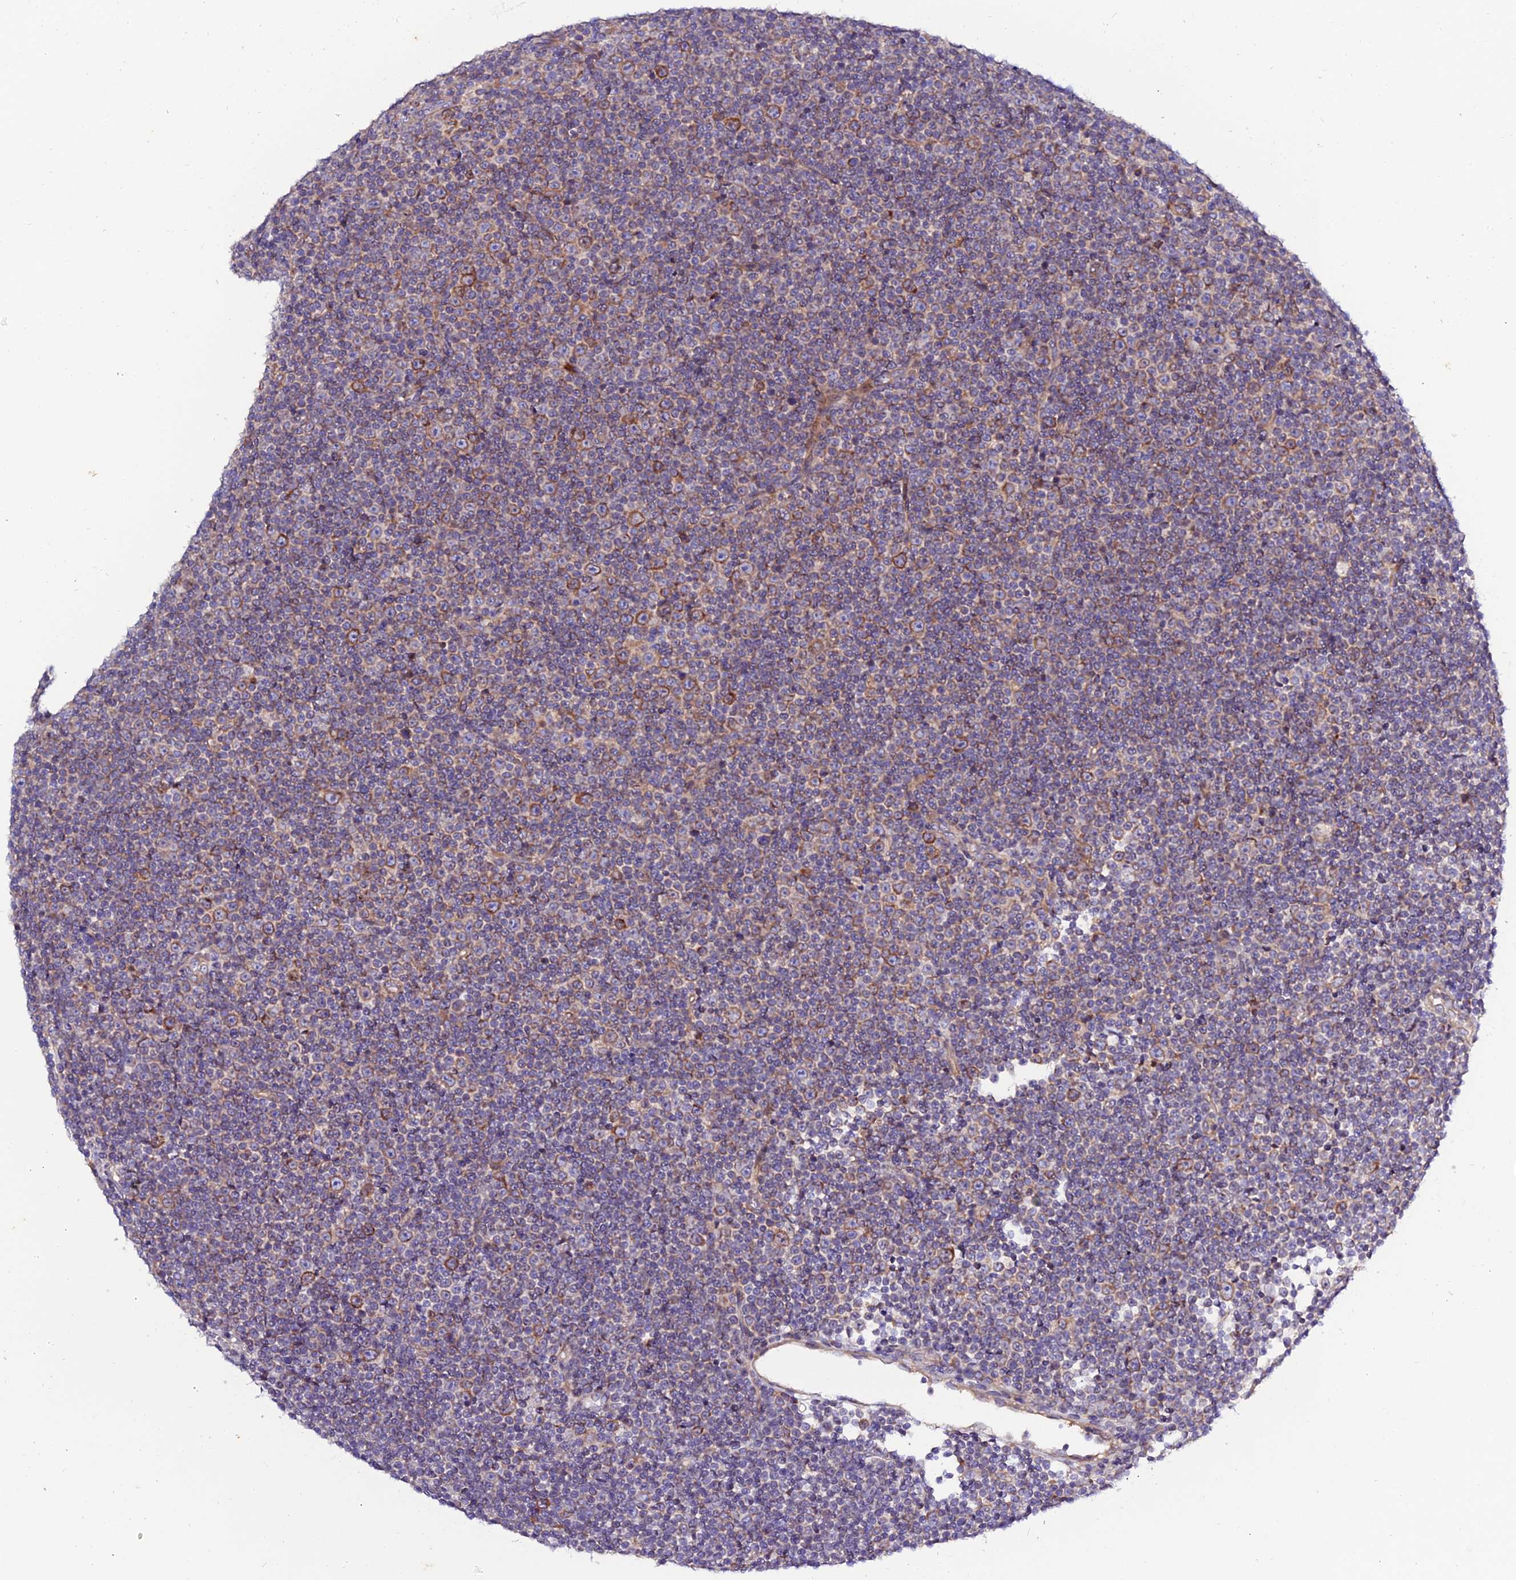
{"staining": {"intensity": "moderate", "quantity": "<25%", "location": "cytoplasmic/membranous"}, "tissue": "lymphoma", "cell_type": "Tumor cells", "image_type": "cancer", "snomed": [{"axis": "morphology", "description": "Malignant lymphoma, non-Hodgkin's type, Low grade"}, {"axis": "topography", "description": "Lymph node"}], "caption": "This photomicrograph displays immunohistochemistry staining of human lymphoma, with low moderate cytoplasmic/membranous expression in about <25% of tumor cells.", "gene": "ARL6IP1", "patient": {"sex": "female", "age": 67}}